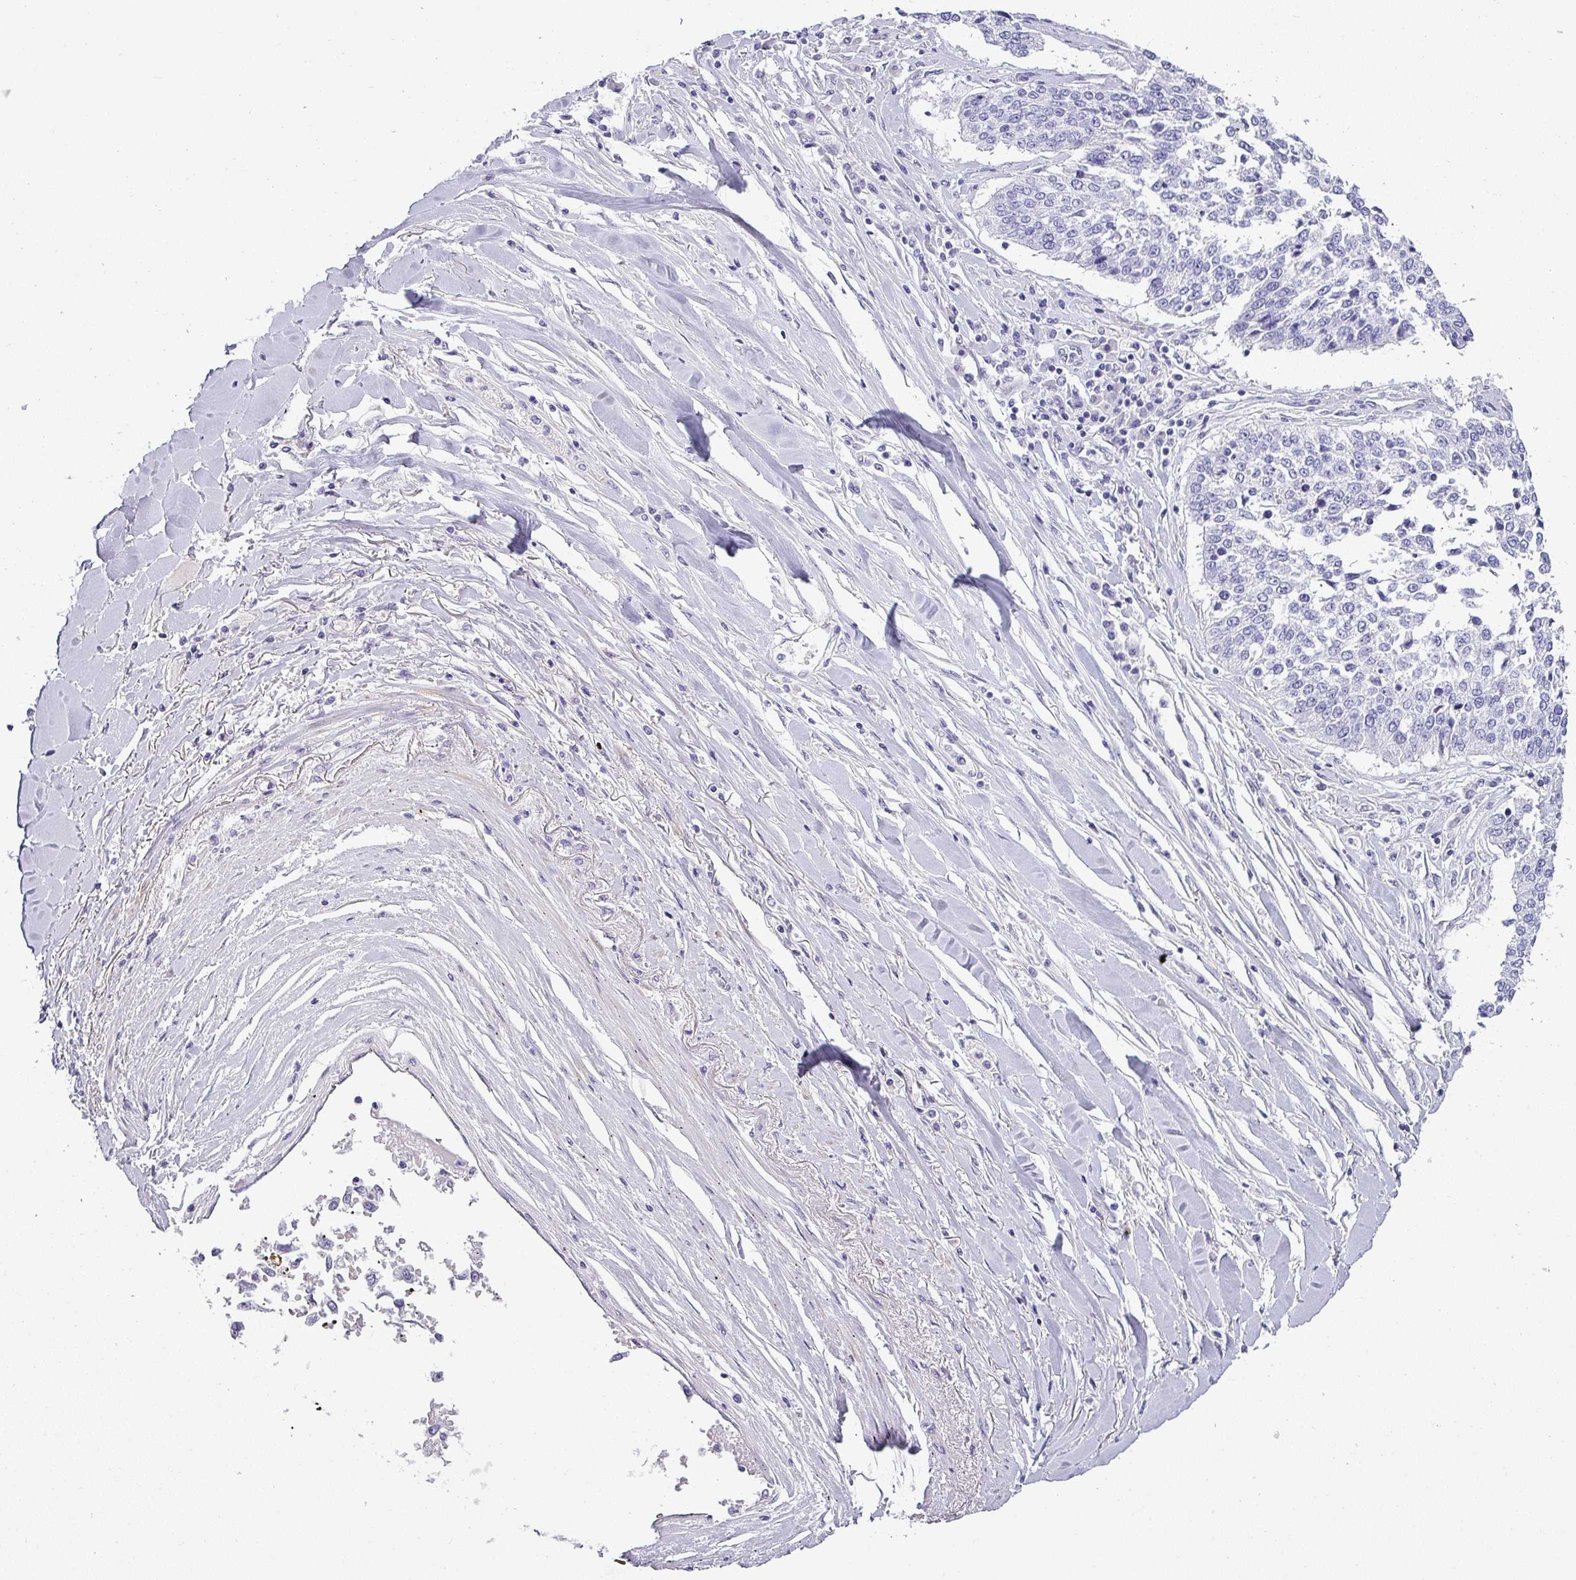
{"staining": {"intensity": "negative", "quantity": "none", "location": "none"}, "tissue": "lung cancer", "cell_type": "Tumor cells", "image_type": "cancer", "snomed": [{"axis": "morphology", "description": "Normal tissue, NOS"}, {"axis": "morphology", "description": "Squamous cell carcinoma, NOS"}, {"axis": "topography", "description": "Cartilage tissue"}, {"axis": "topography", "description": "Lung"}, {"axis": "topography", "description": "Peripheral nerve tissue"}], "caption": "IHC image of neoplastic tissue: human squamous cell carcinoma (lung) stained with DAB demonstrates no significant protein expression in tumor cells. (Brightfield microscopy of DAB (3,3'-diaminobenzidine) IHC at high magnification).", "gene": "VCX2", "patient": {"sex": "female", "age": 49}}